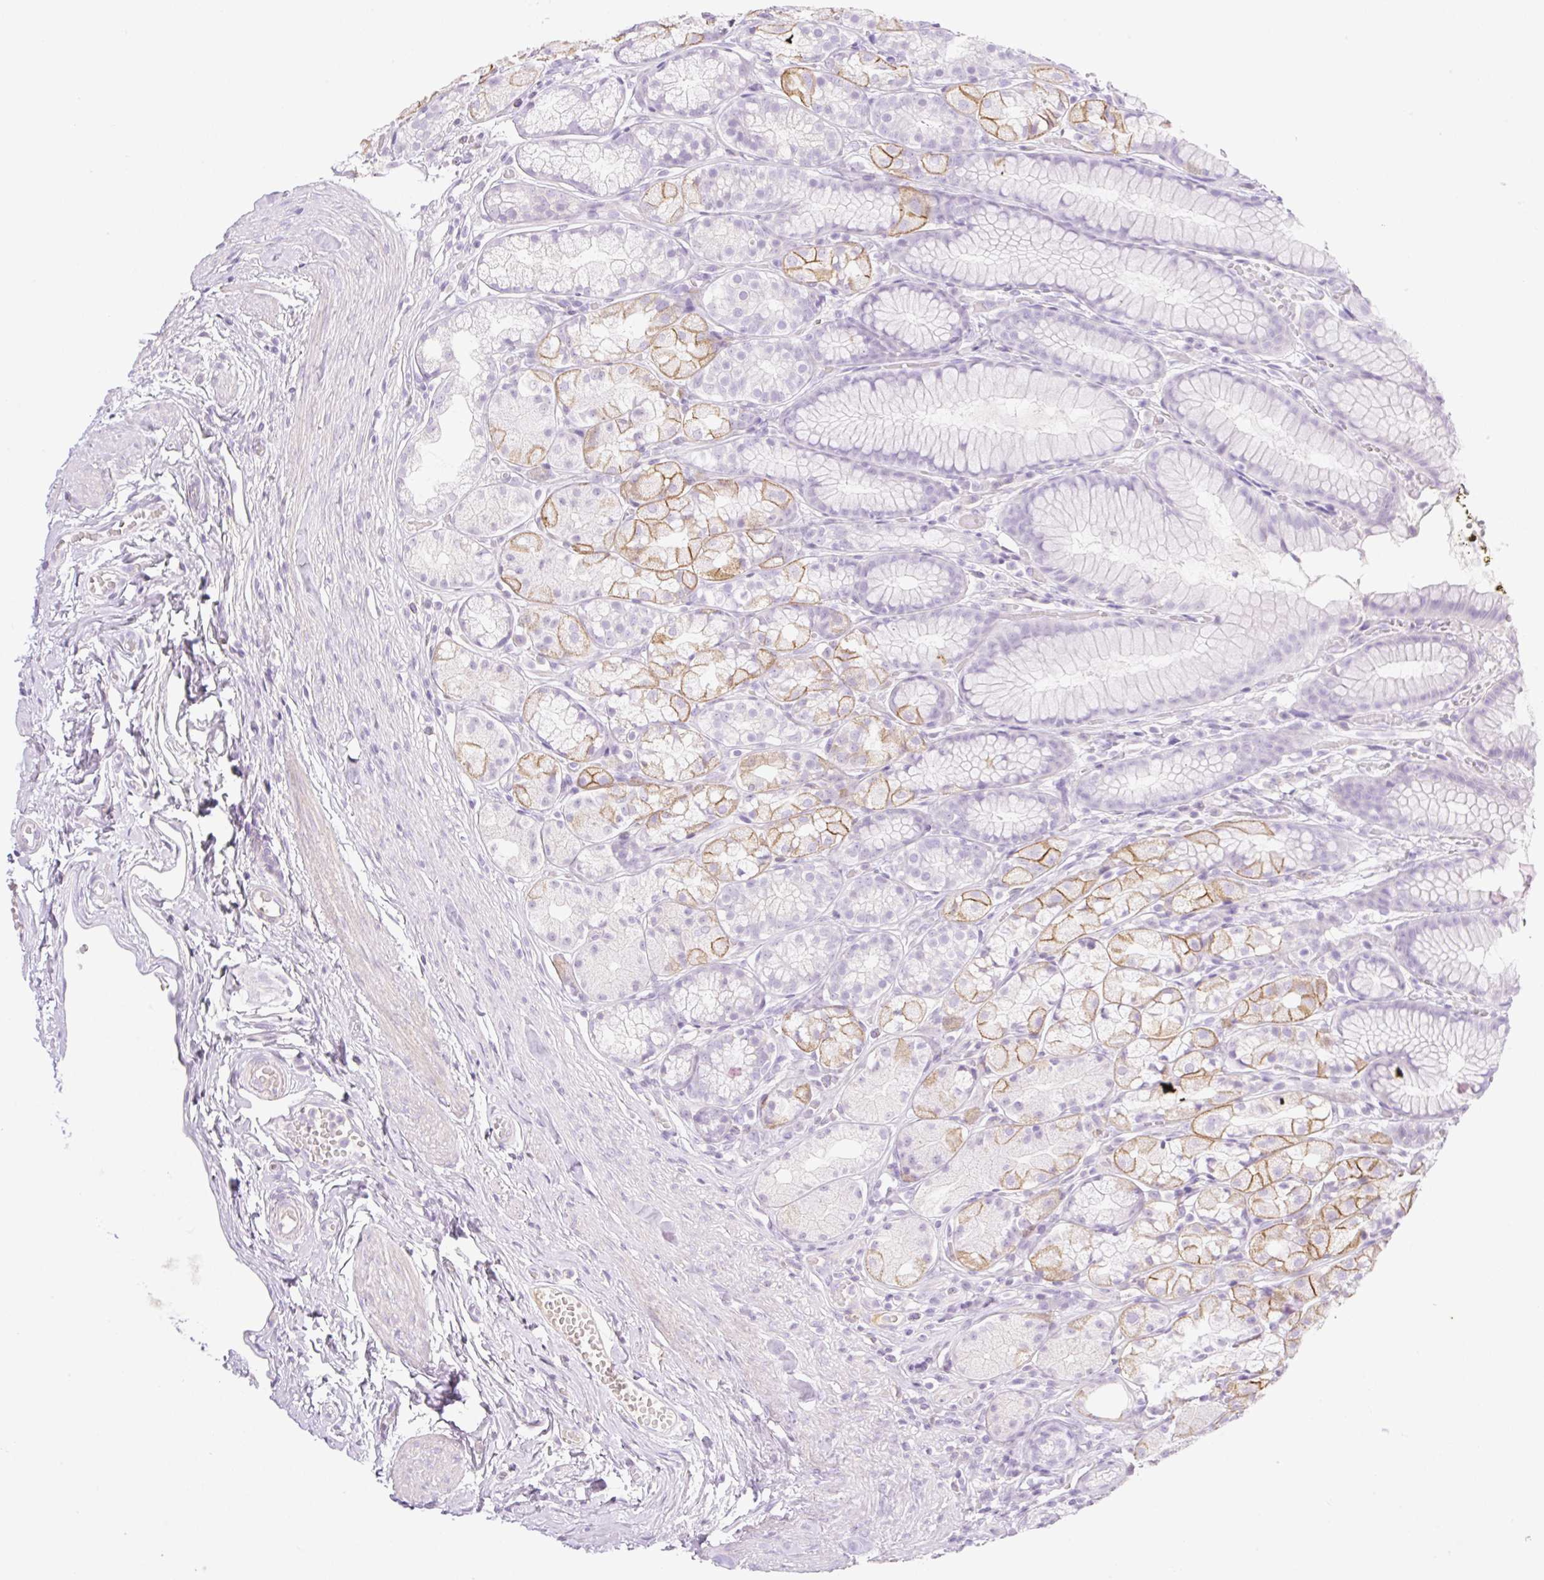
{"staining": {"intensity": "moderate", "quantity": "<25%", "location": "cytoplasmic/membranous"}, "tissue": "stomach", "cell_type": "Glandular cells", "image_type": "normal", "snomed": [{"axis": "morphology", "description": "Normal tissue, NOS"}, {"axis": "topography", "description": "Smooth muscle"}, {"axis": "topography", "description": "Stomach"}], "caption": "A low amount of moderate cytoplasmic/membranous positivity is appreciated in approximately <25% of glandular cells in benign stomach. The protein is stained brown, and the nuclei are stained in blue (DAB (3,3'-diaminobenzidine) IHC with brightfield microscopy, high magnification).", "gene": "PALM3", "patient": {"sex": "male", "age": 70}}